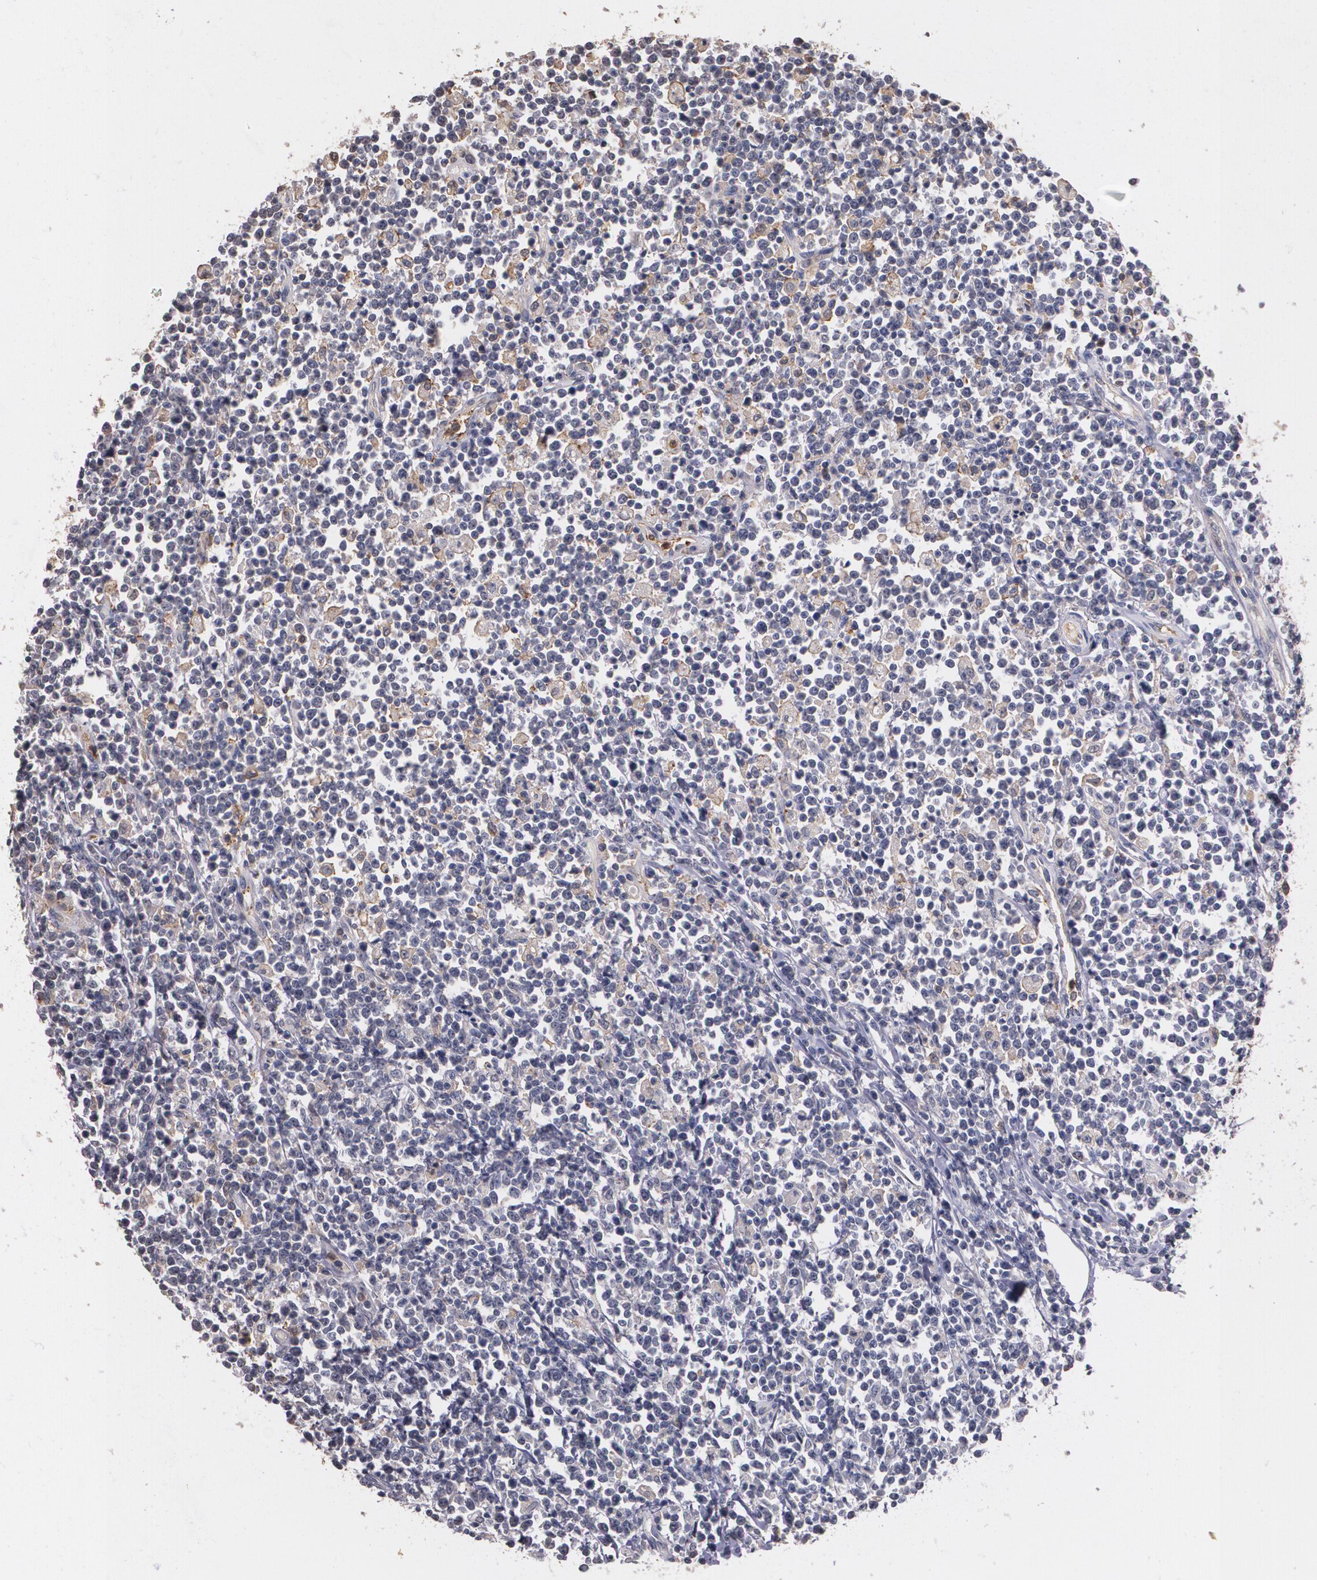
{"staining": {"intensity": "moderate", "quantity": "25%-75%", "location": "cytoplasmic/membranous"}, "tissue": "lymphoma", "cell_type": "Tumor cells", "image_type": "cancer", "snomed": [{"axis": "morphology", "description": "Malignant lymphoma, non-Hodgkin's type, High grade"}, {"axis": "topography", "description": "Colon"}], "caption": "Human malignant lymphoma, non-Hodgkin's type (high-grade) stained with a protein marker demonstrates moderate staining in tumor cells.", "gene": "PTS", "patient": {"sex": "male", "age": 82}}